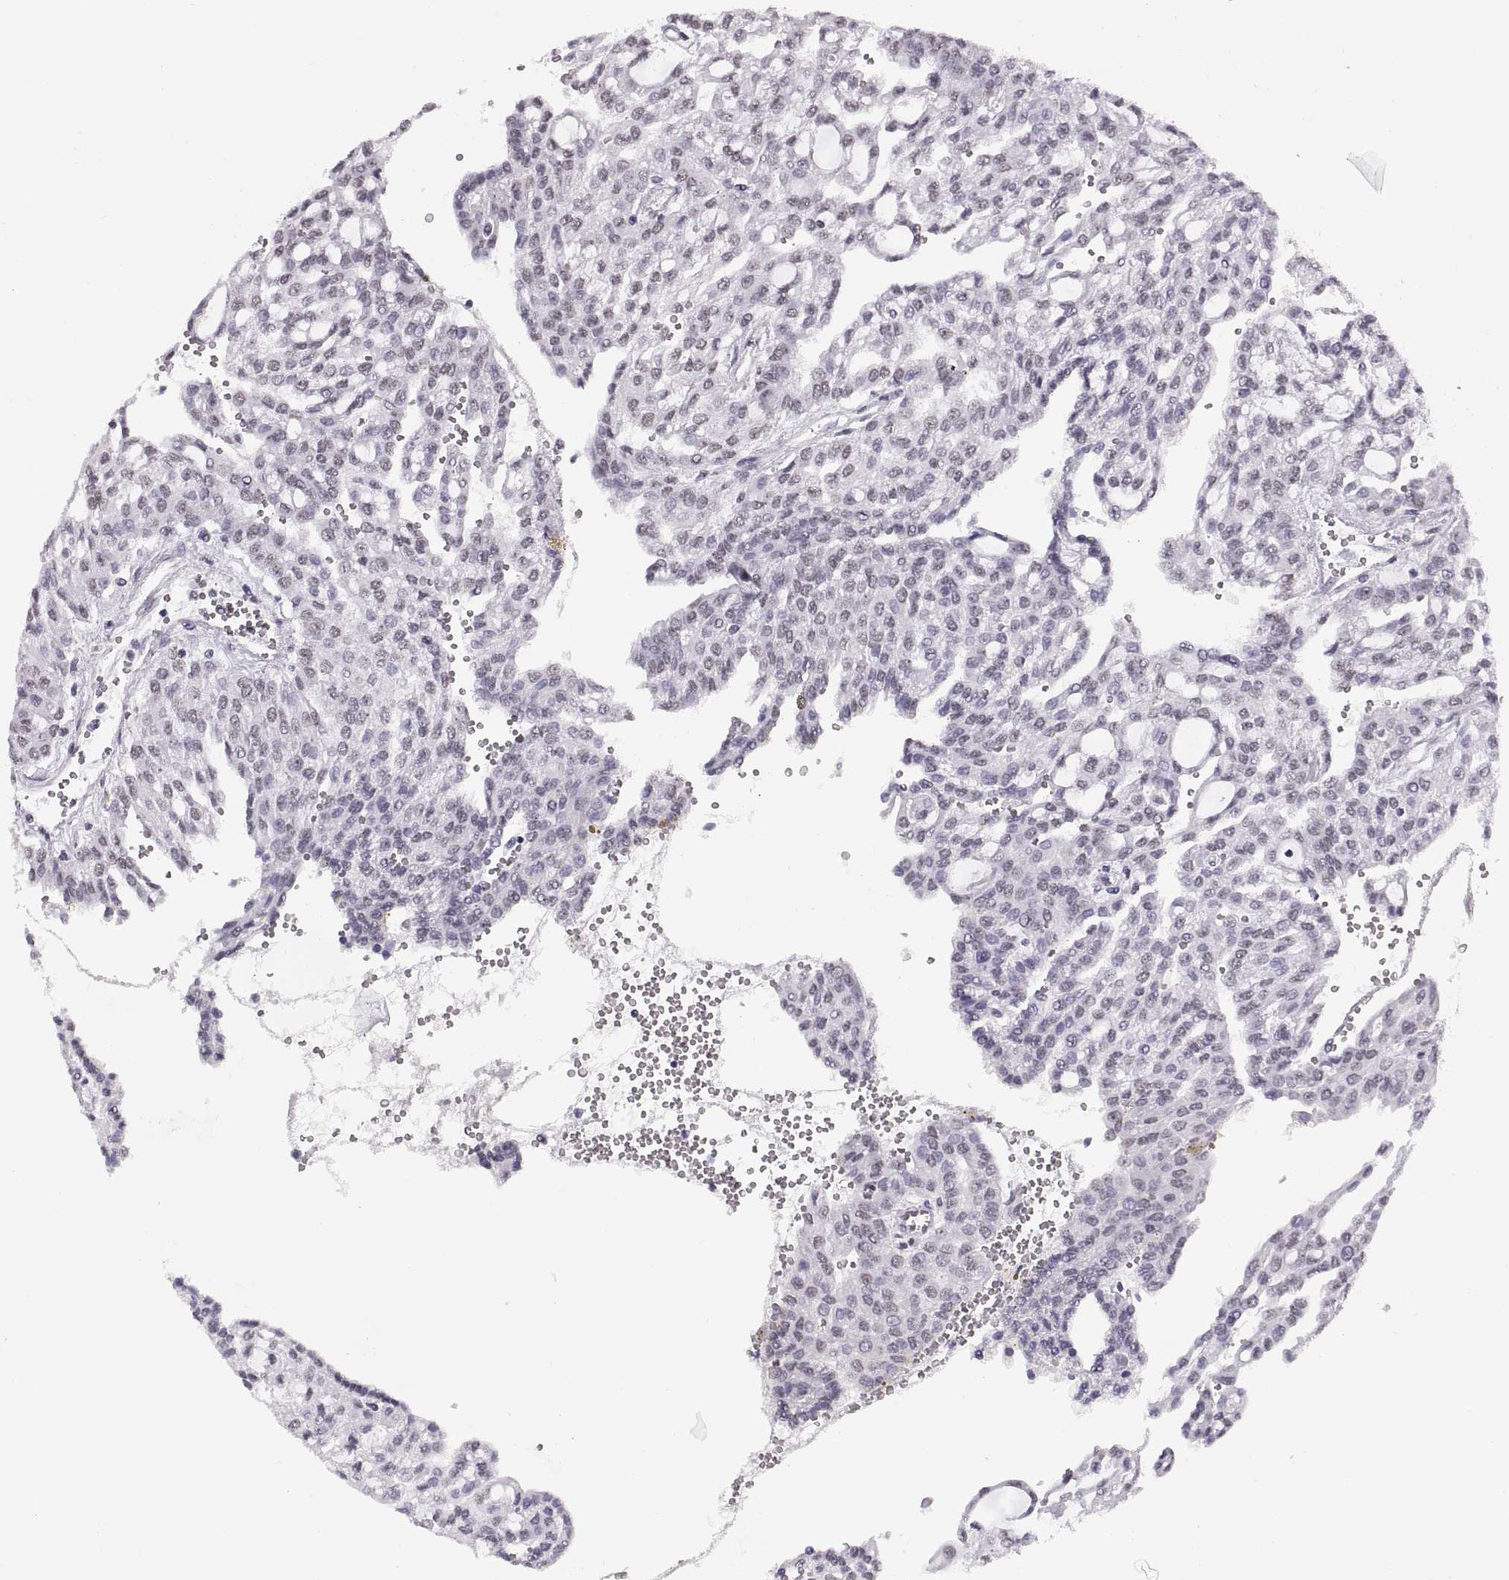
{"staining": {"intensity": "negative", "quantity": "none", "location": "none"}, "tissue": "renal cancer", "cell_type": "Tumor cells", "image_type": "cancer", "snomed": [{"axis": "morphology", "description": "Adenocarcinoma, NOS"}, {"axis": "topography", "description": "Kidney"}], "caption": "This is an immunohistochemistry (IHC) histopathology image of adenocarcinoma (renal). There is no expression in tumor cells.", "gene": "CARTPT", "patient": {"sex": "male", "age": 63}}